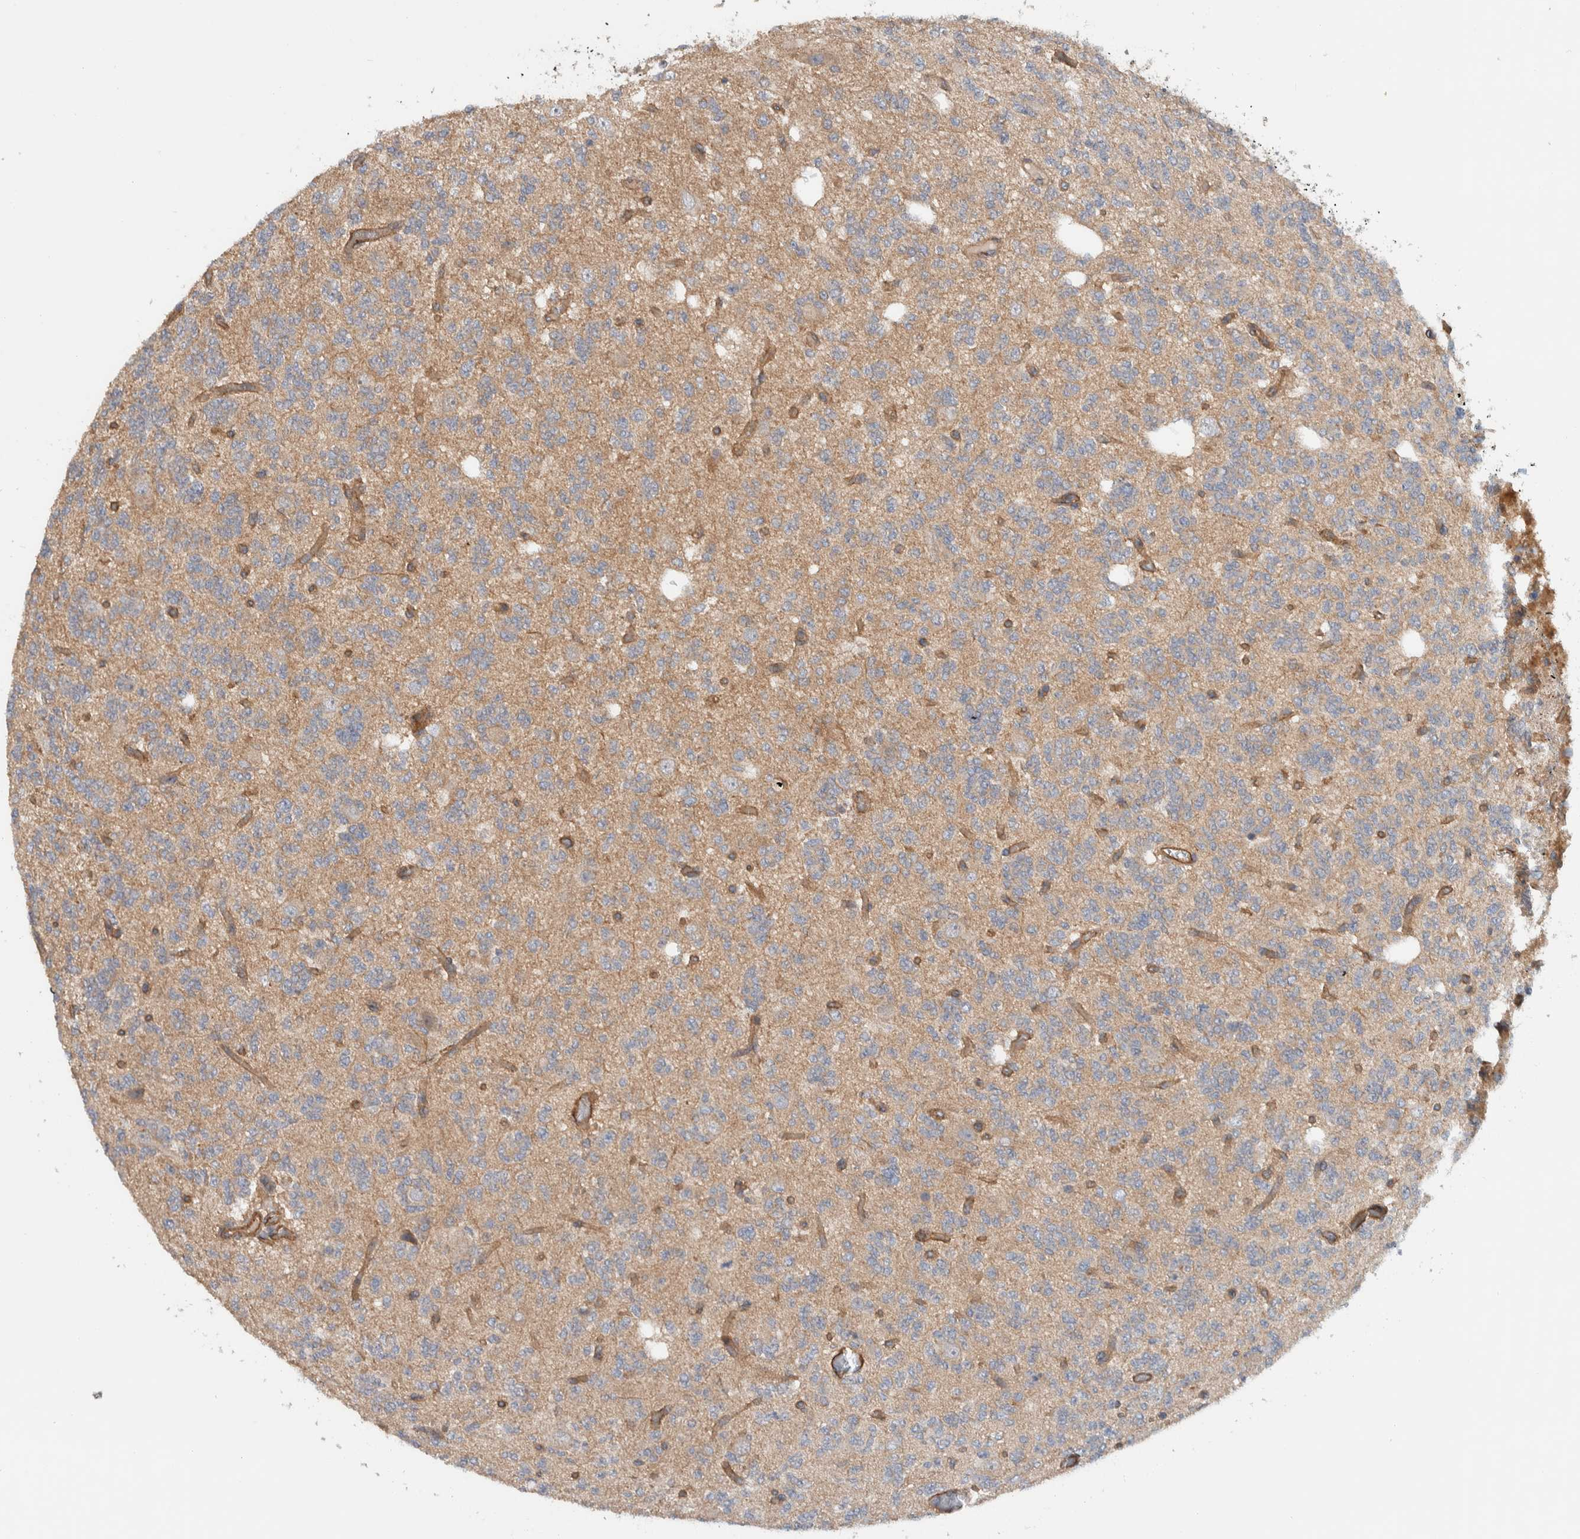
{"staining": {"intensity": "weak", "quantity": ">75%", "location": "cytoplasmic/membranous"}, "tissue": "glioma", "cell_type": "Tumor cells", "image_type": "cancer", "snomed": [{"axis": "morphology", "description": "Glioma, malignant, Low grade"}, {"axis": "topography", "description": "Brain"}], "caption": "A brown stain highlights weak cytoplasmic/membranous staining of a protein in glioma tumor cells.", "gene": "MPRIP", "patient": {"sex": "male", "age": 38}}